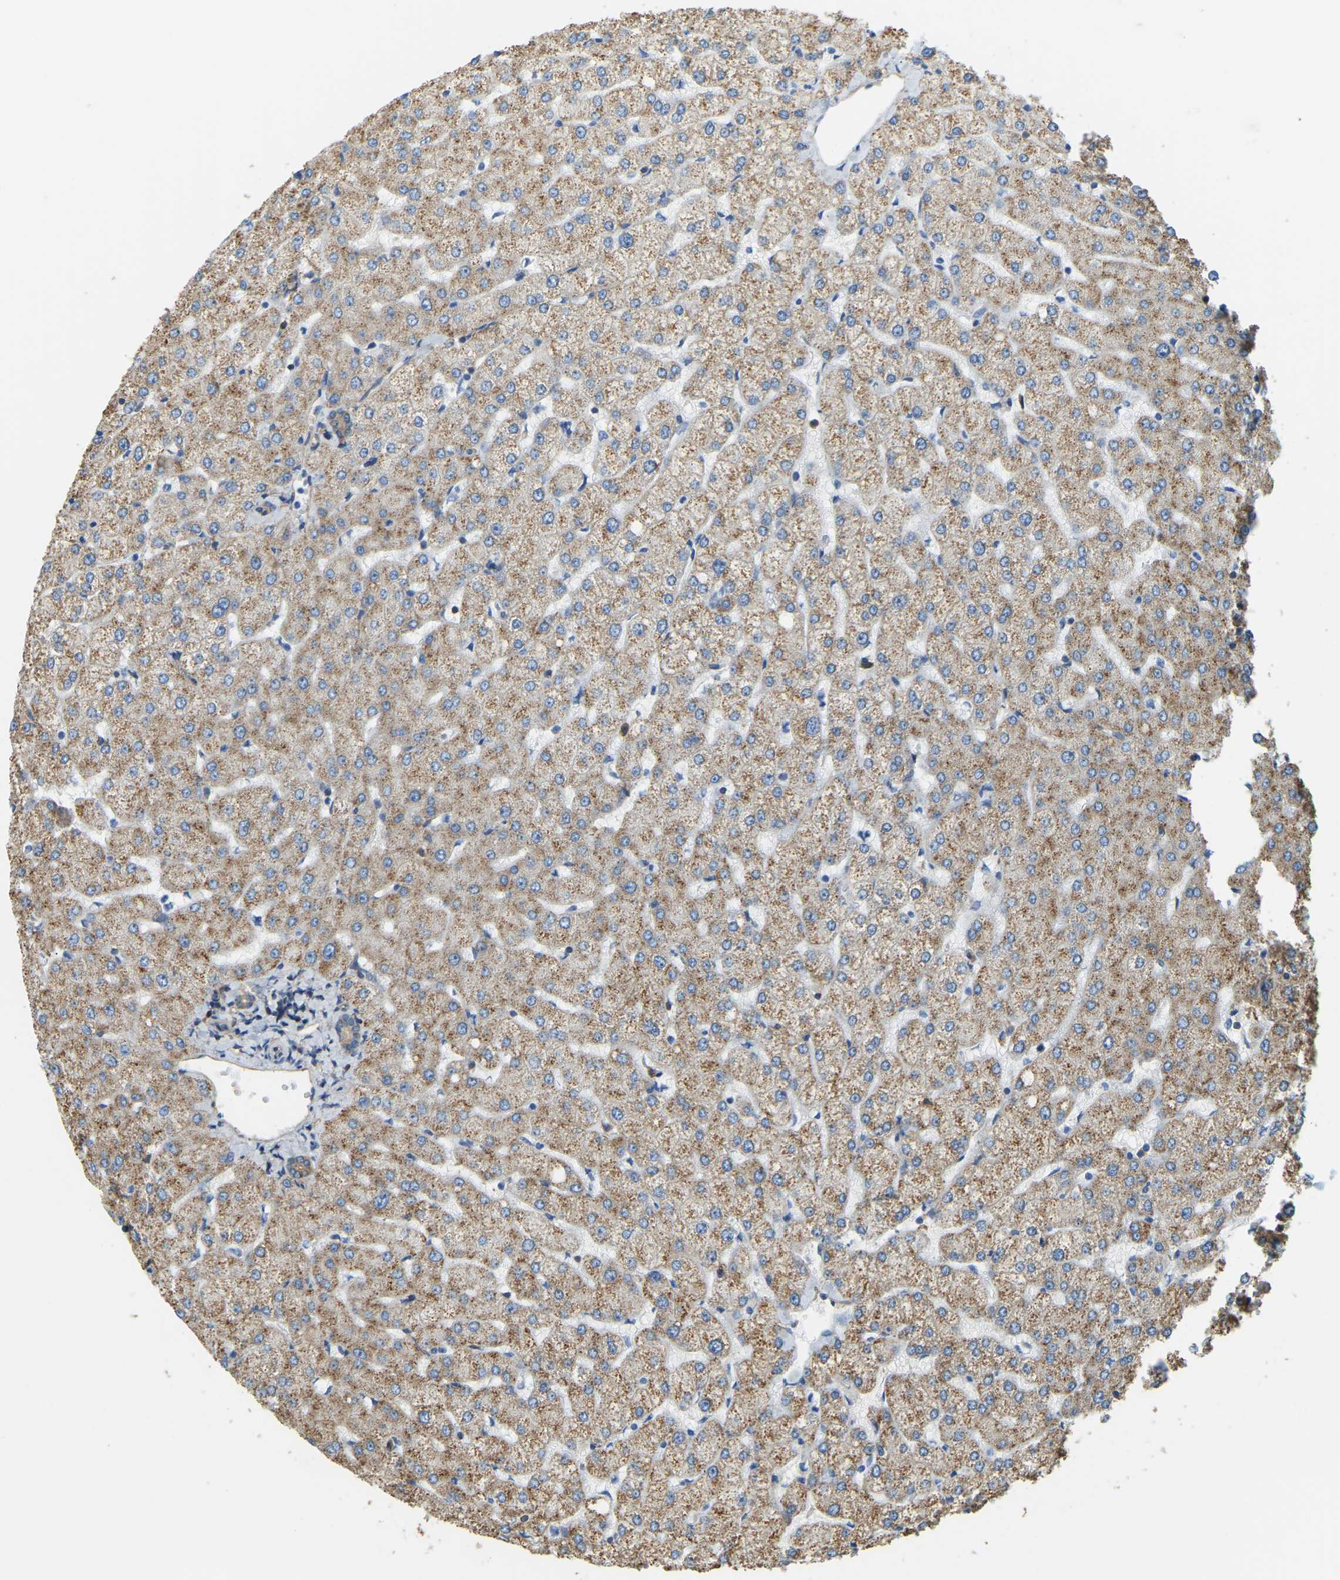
{"staining": {"intensity": "moderate", "quantity": ">75%", "location": "cytoplasmic/membranous"}, "tissue": "liver", "cell_type": "Cholangiocytes", "image_type": "normal", "snomed": [{"axis": "morphology", "description": "Normal tissue, NOS"}, {"axis": "topography", "description": "Liver"}], "caption": "This histopathology image displays immunohistochemistry (IHC) staining of benign human liver, with medium moderate cytoplasmic/membranous positivity in about >75% of cholangiocytes.", "gene": "AHNAK", "patient": {"sex": "female", "age": 54}}